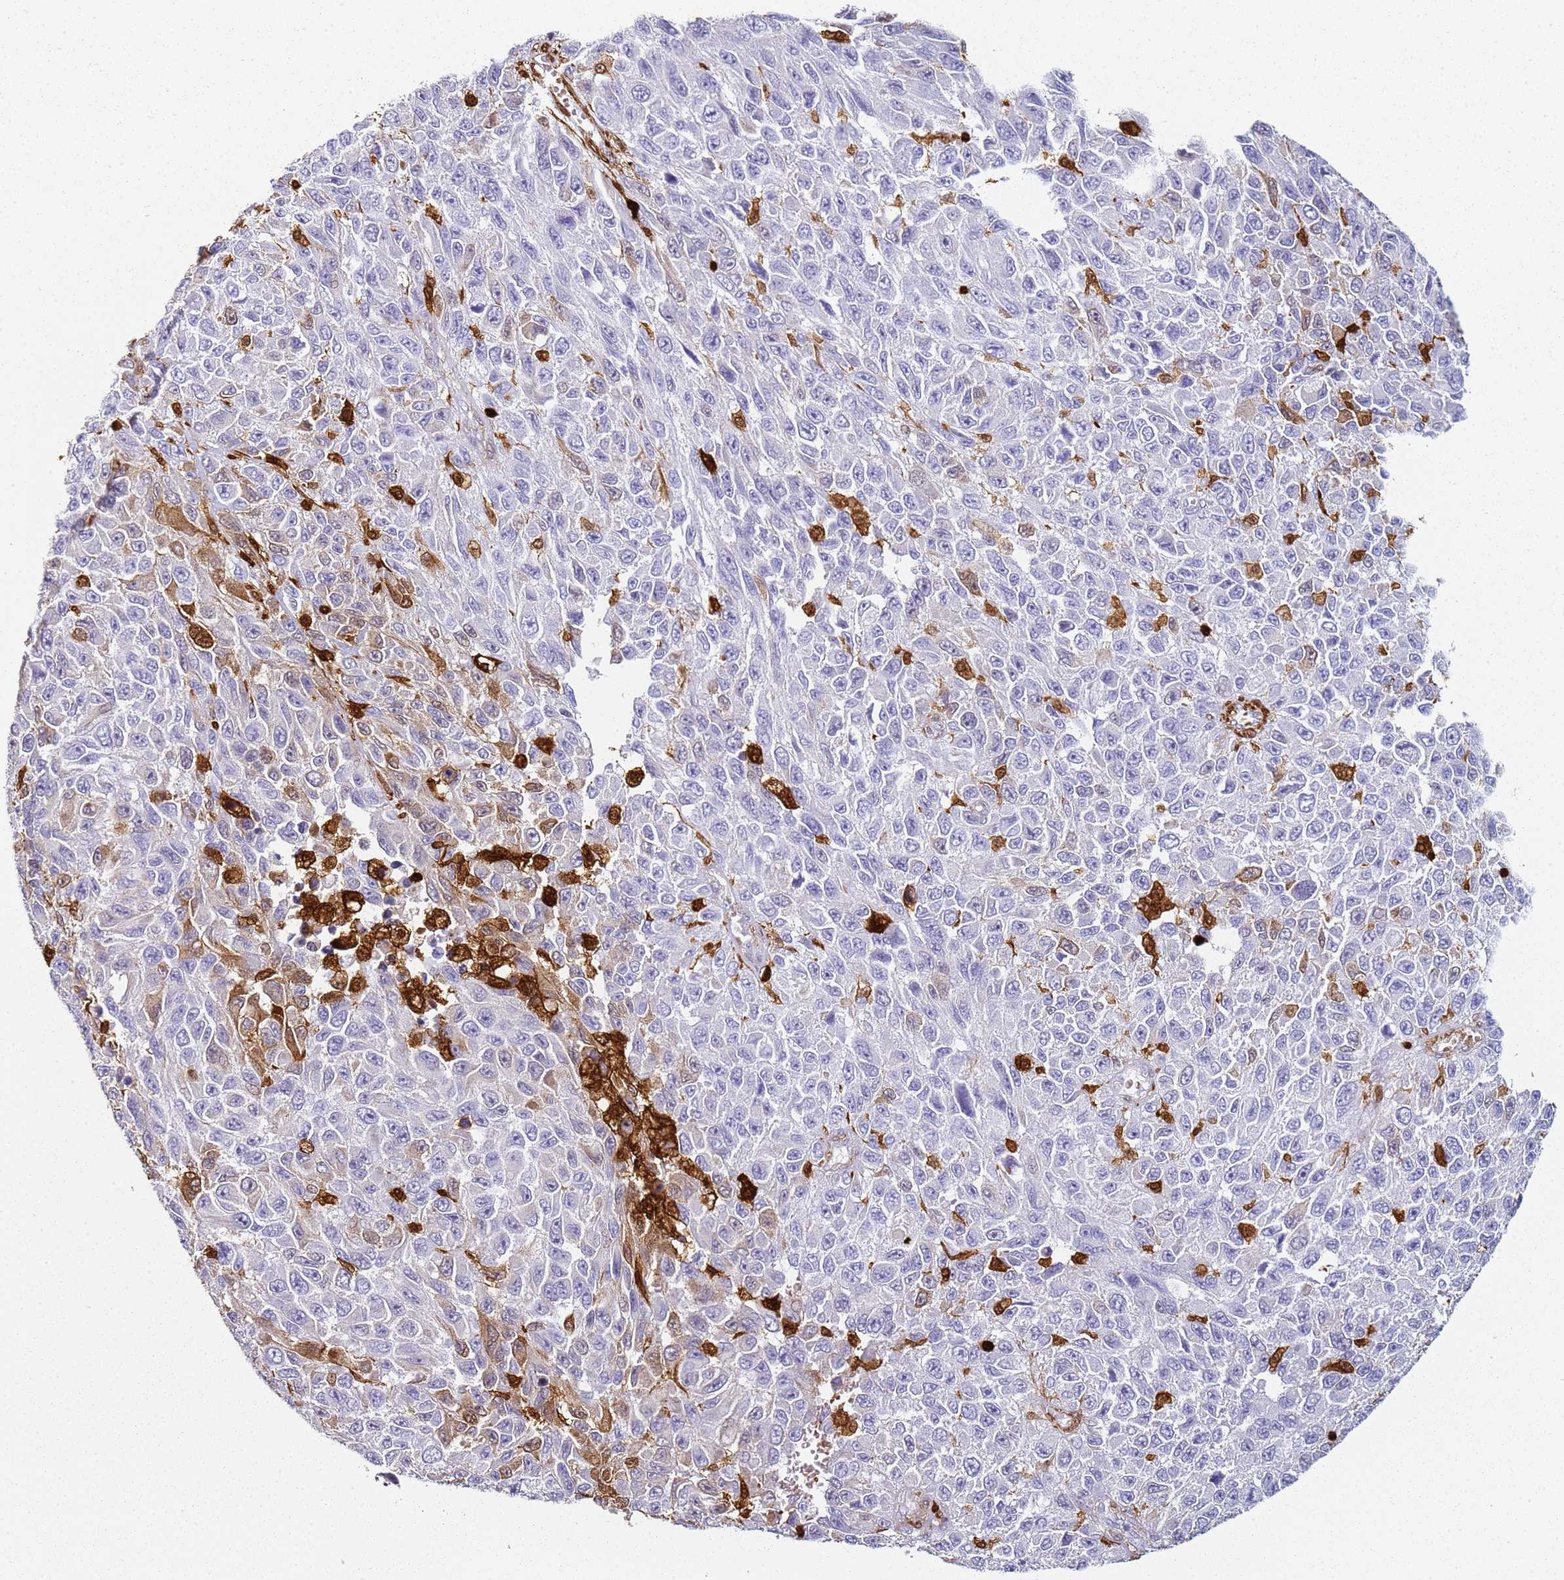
{"staining": {"intensity": "negative", "quantity": "none", "location": "none"}, "tissue": "melanoma", "cell_type": "Tumor cells", "image_type": "cancer", "snomed": [{"axis": "morphology", "description": "Normal tissue, NOS"}, {"axis": "morphology", "description": "Malignant melanoma, NOS"}, {"axis": "topography", "description": "Skin"}], "caption": "Micrograph shows no significant protein positivity in tumor cells of melanoma. (DAB (3,3'-diaminobenzidine) IHC, high magnification).", "gene": "S100A4", "patient": {"sex": "female", "age": 96}}